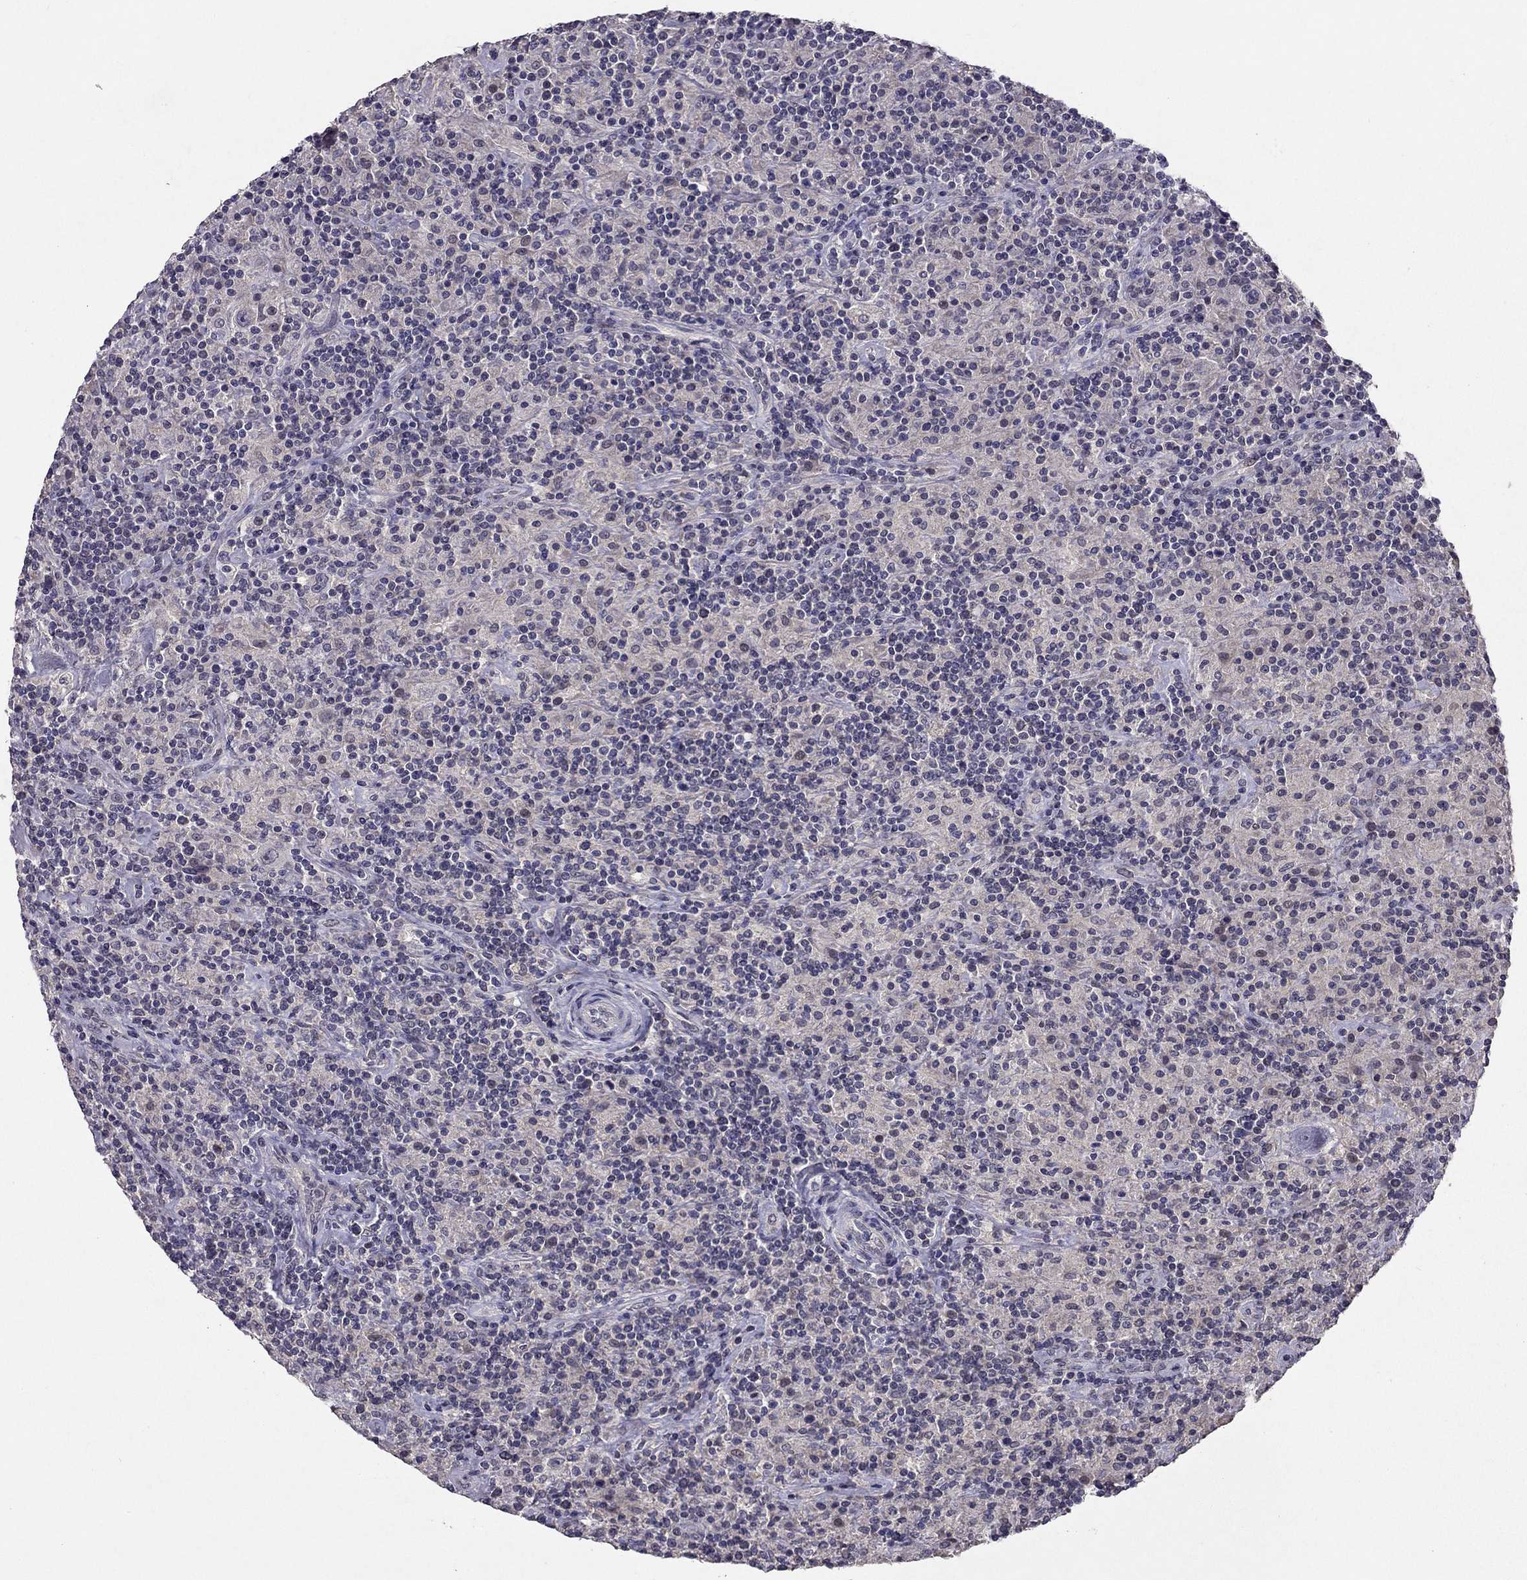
{"staining": {"intensity": "negative", "quantity": "none", "location": "none"}, "tissue": "lymphoma", "cell_type": "Tumor cells", "image_type": "cancer", "snomed": [{"axis": "morphology", "description": "Hodgkin's disease, NOS"}, {"axis": "topography", "description": "Lymph node"}], "caption": "IHC histopathology image of Hodgkin's disease stained for a protein (brown), which shows no expression in tumor cells.", "gene": "ESR2", "patient": {"sex": "male", "age": 70}}